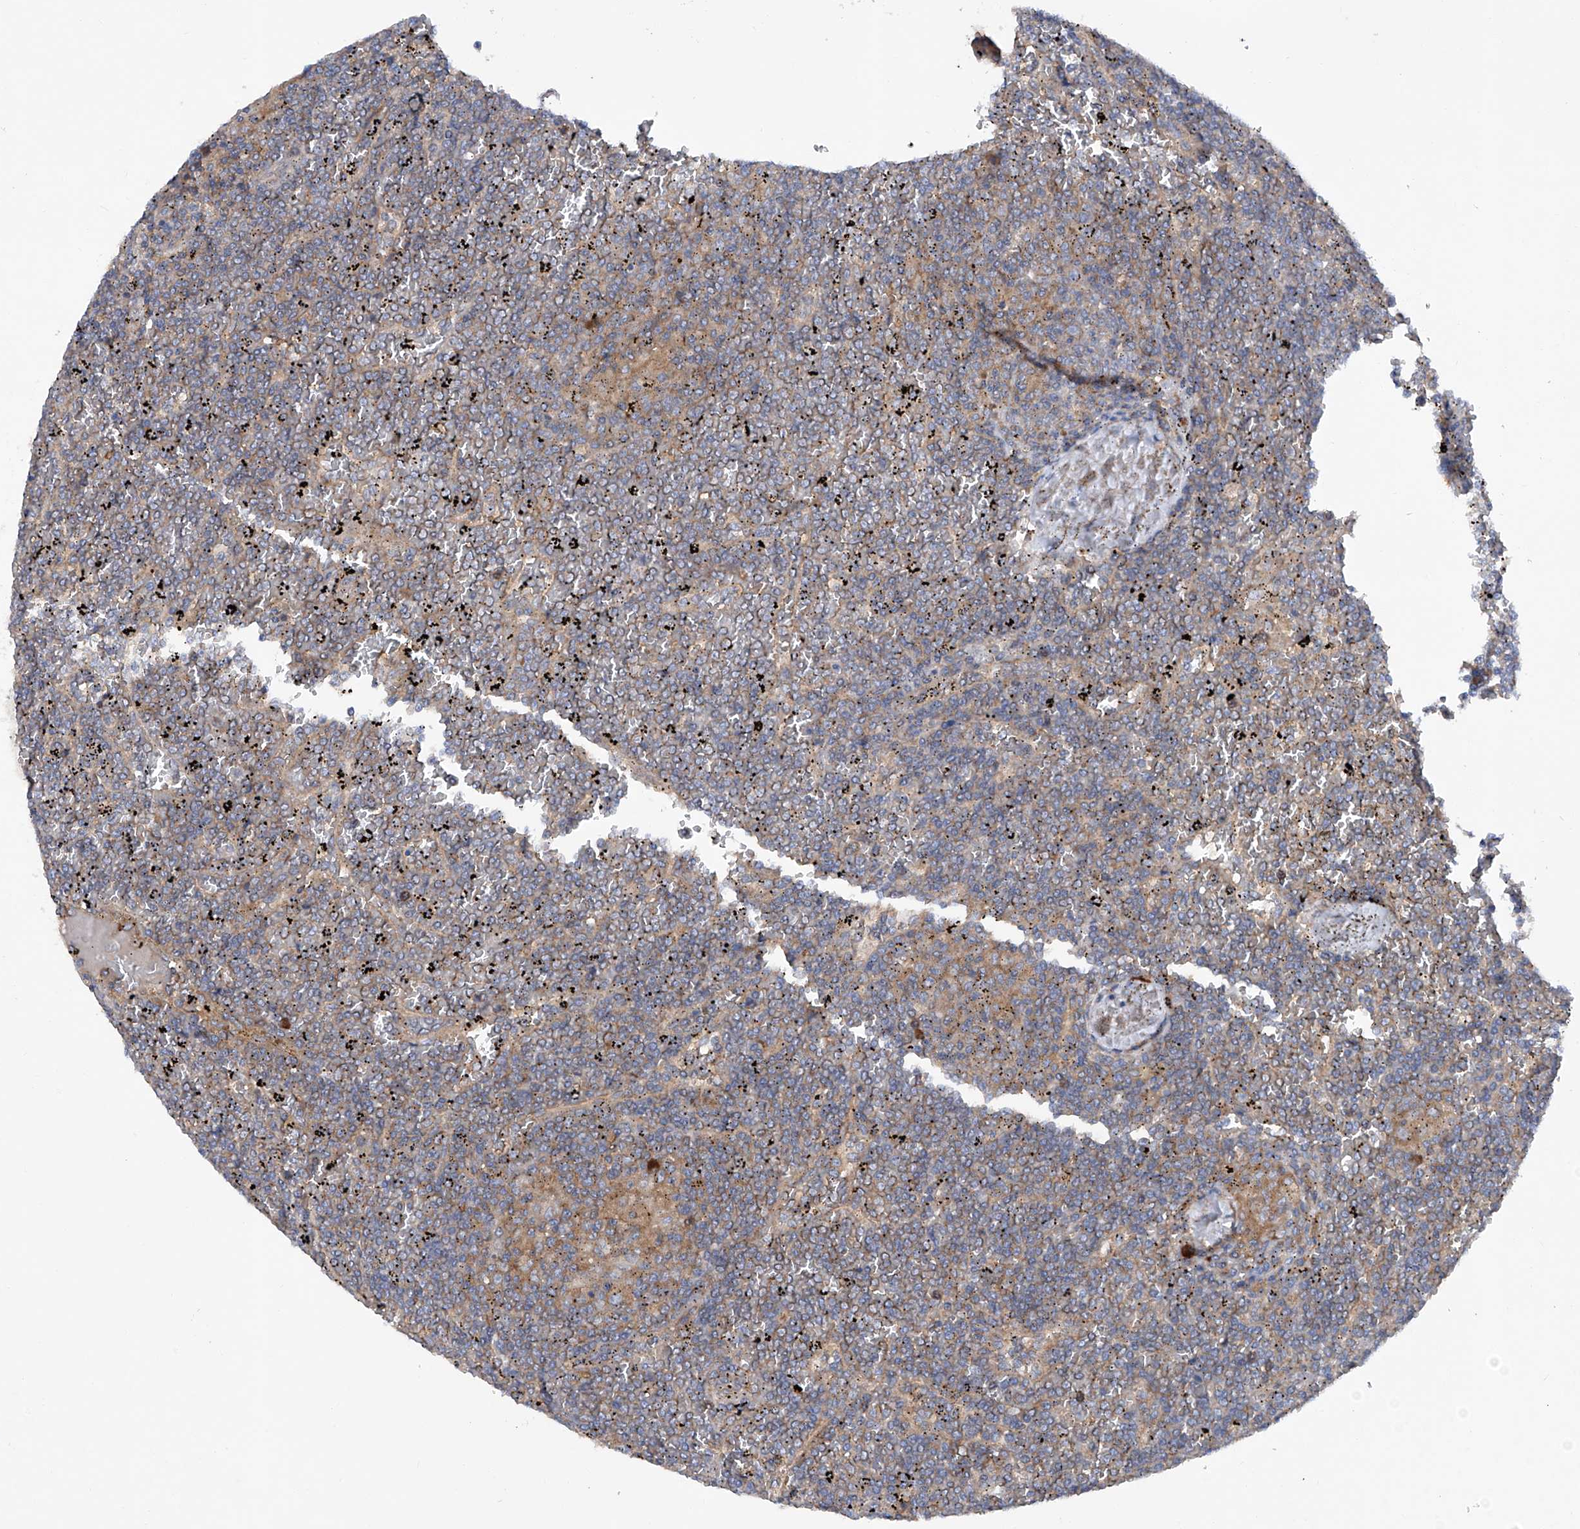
{"staining": {"intensity": "weak", "quantity": "<25%", "location": "cytoplasmic/membranous"}, "tissue": "lymphoma", "cell_type": "Tumor cells", "image_type": "cancer", "snomed": [{"axis": "morphology", "description": "Malignant lymphoma, non-Hodgkin's type, Low grade"}, {"axis": "topography", "description": "Spleen"}], "caption": "An IHC image of lymphoma is shown. There is no staining in tumor cells of lymphoma.", "gene": "ASCC3", "patient": {"sex": "female", "age": 19}}